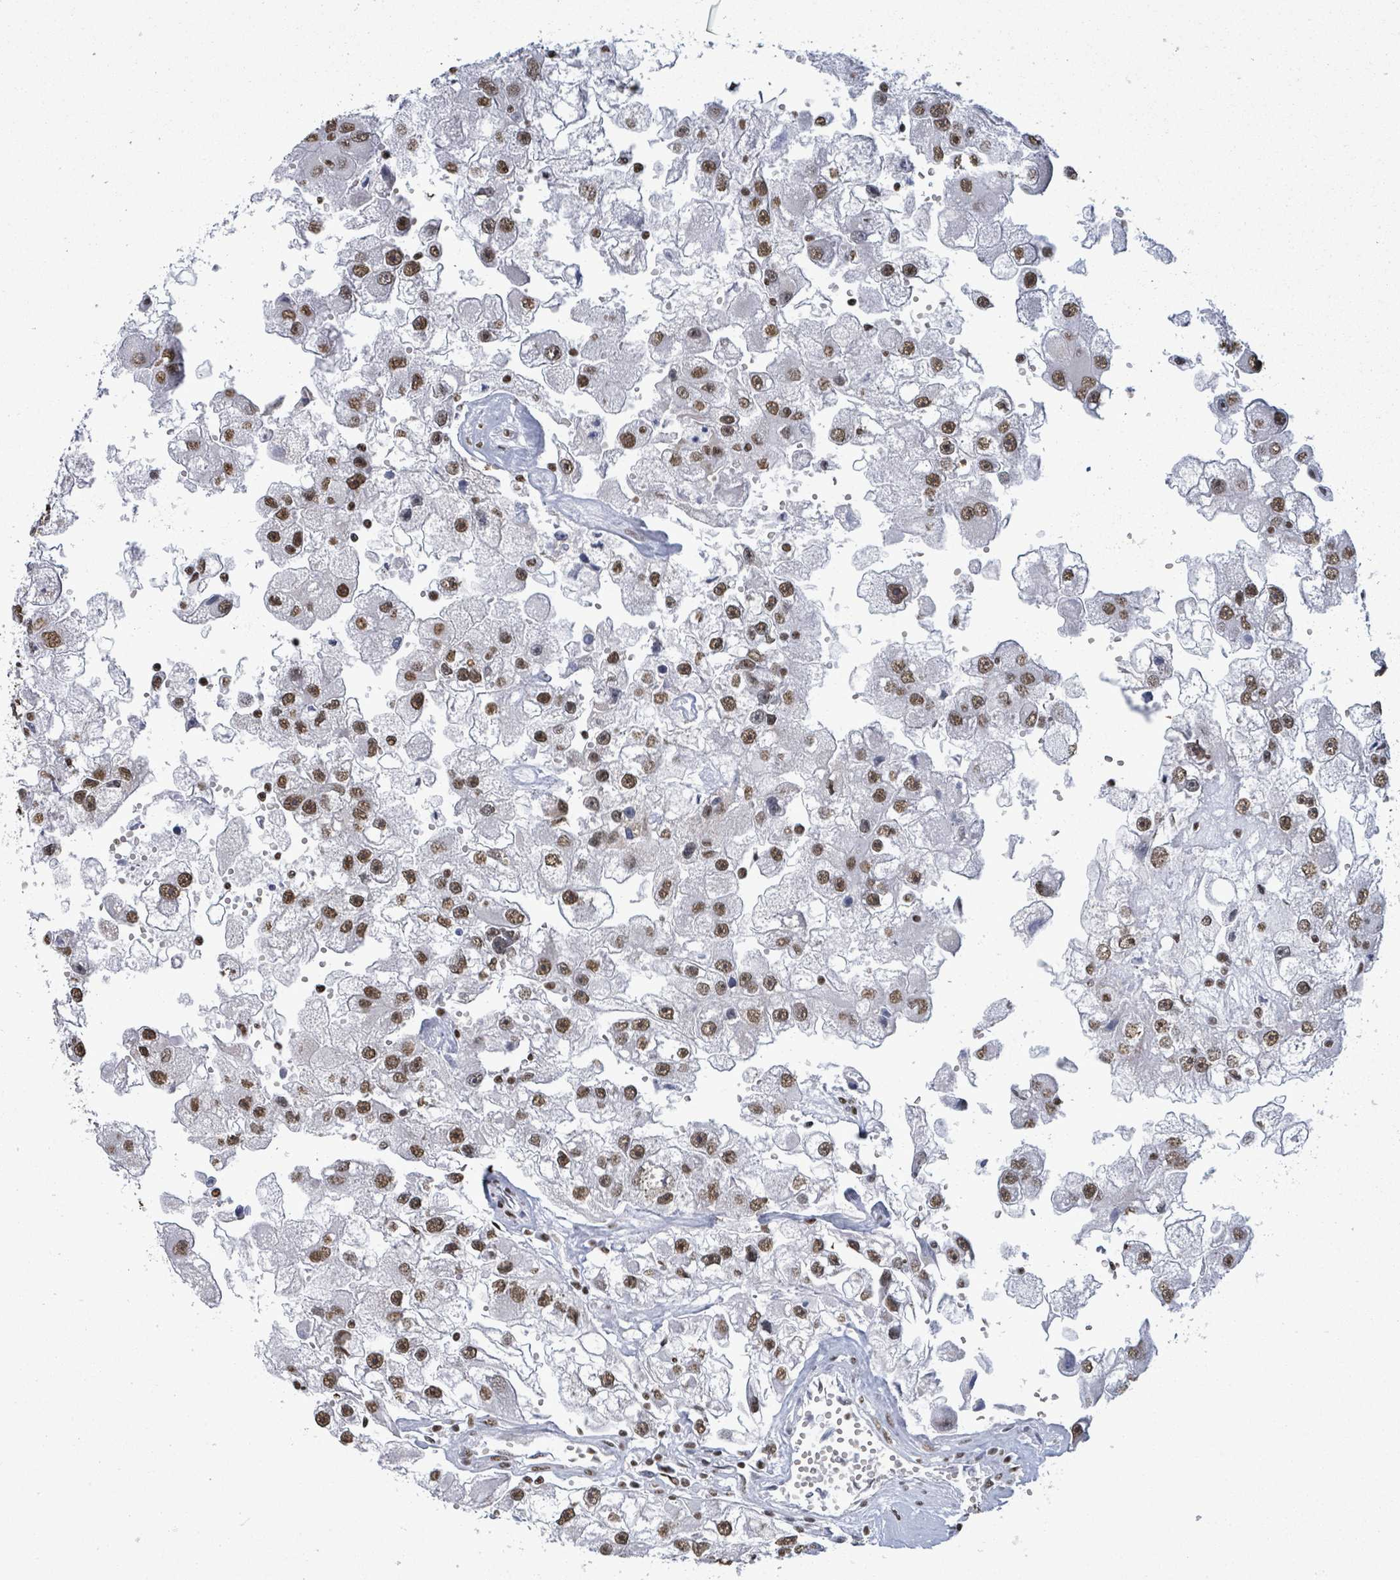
{"staining": {"intensity": "moderate", "quantity": ">75%", "location": "nuclear"}, "tissue": "renal cancer", "cell_type": "Tumor cells", "image_type": "cancer", "snomed": [{"axis": "morphology", "description": "Adenocarcinoma, NOS"}, {"axis": "topography", "description": "Kidney"}], "caption": "The histopathology image exhibits a brown stain indicating the presence of a protein in the nuclear of tumor cells in renal cancer (adenocarcinoma). (Brightfield microscopy of DAB IHC at high magnification).", "gene": "SAMD14", "patient": {"sex": "male", "age": 63}}